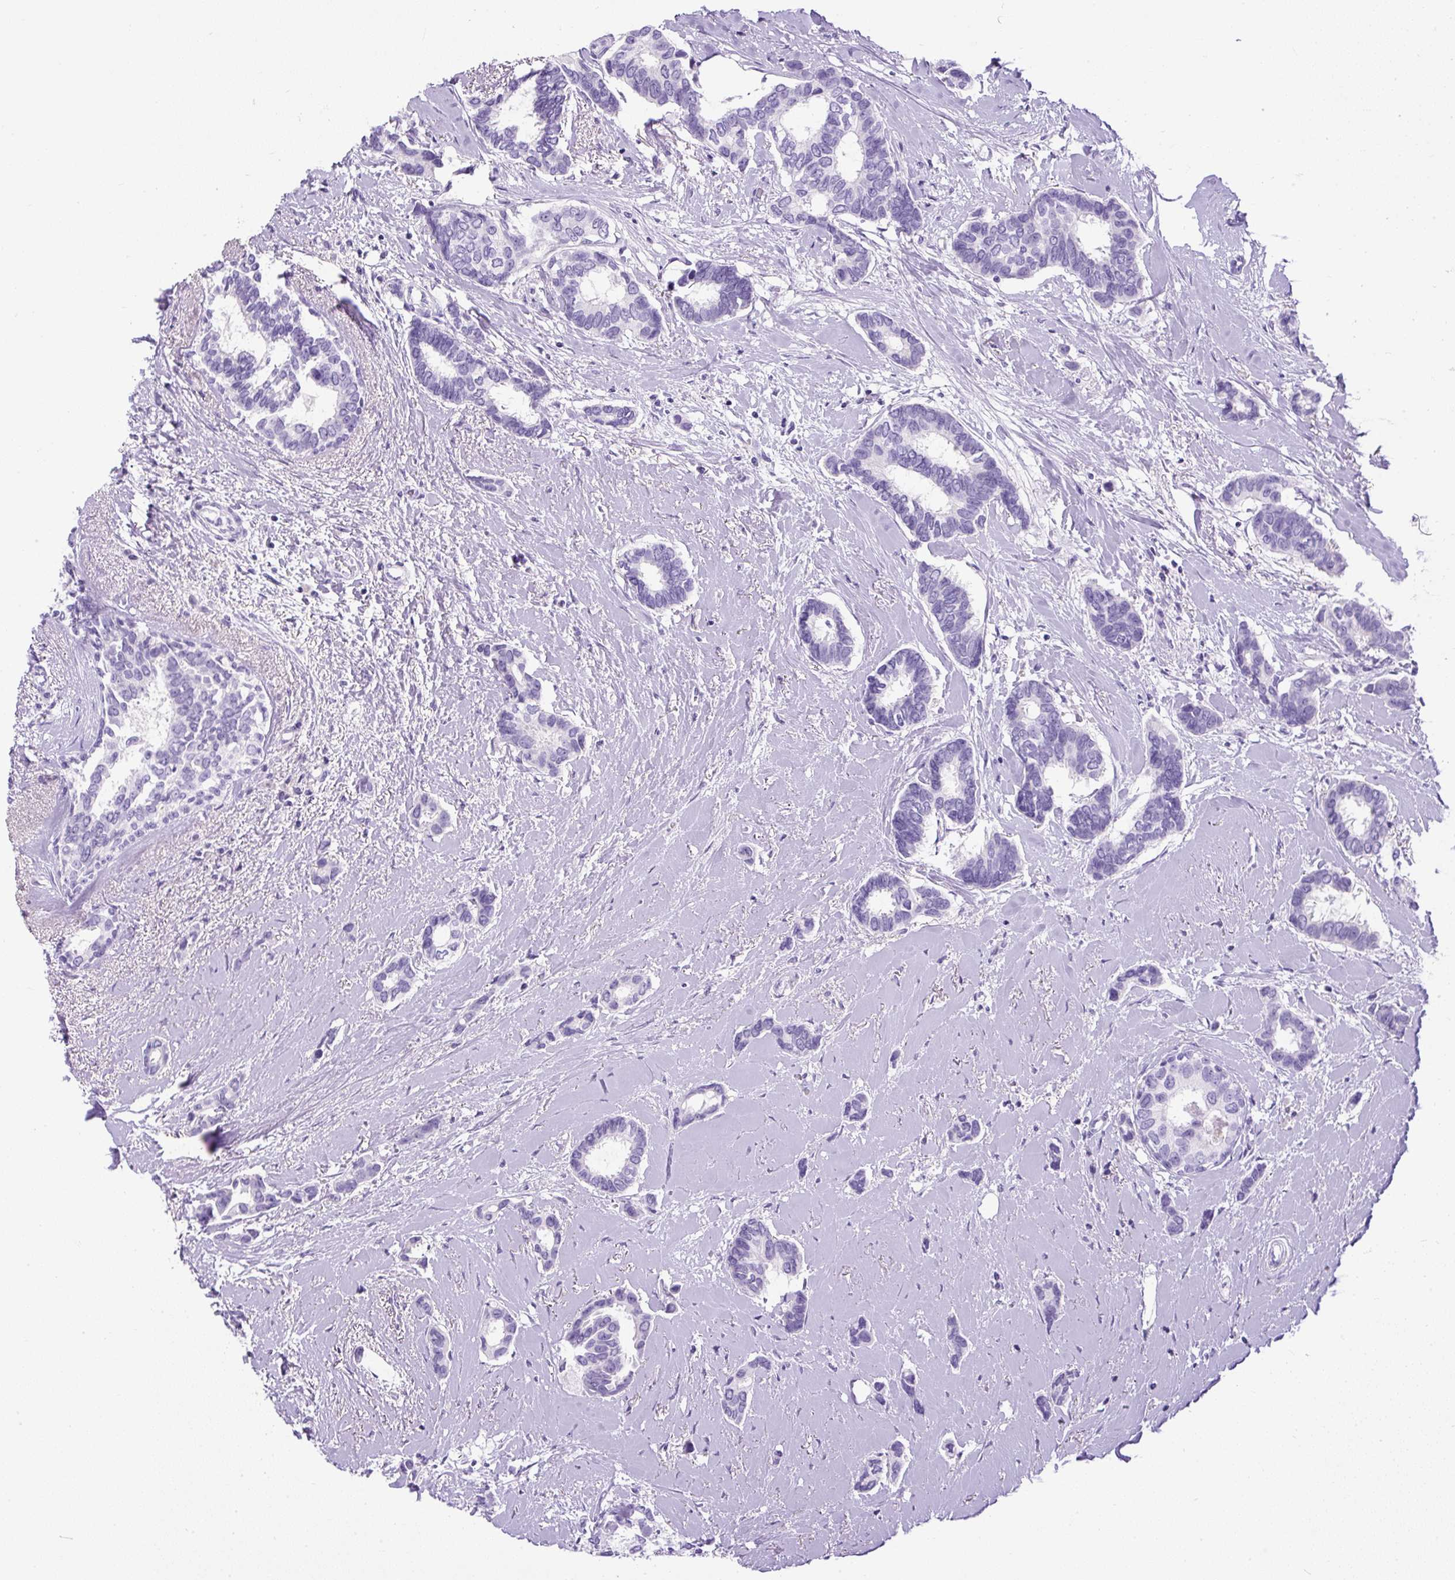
{"staining": {"intensity": "negative", "quantity": "none", "location": "none"}, "tissue": "breast cancer", "cell_type": "Tumor cells", "image_type": "cancer", "snomed": [{"axis": "morphology", "description": "Duct carcinoma"}, {"axis": "topography", "description": "Breast"}], "caption": "The micrograph demonstrates no staining of tumor cells in intraductal carcinoma (breast).", "gene": "UPP1", "patient": {"sex": "female", "age": 73}}